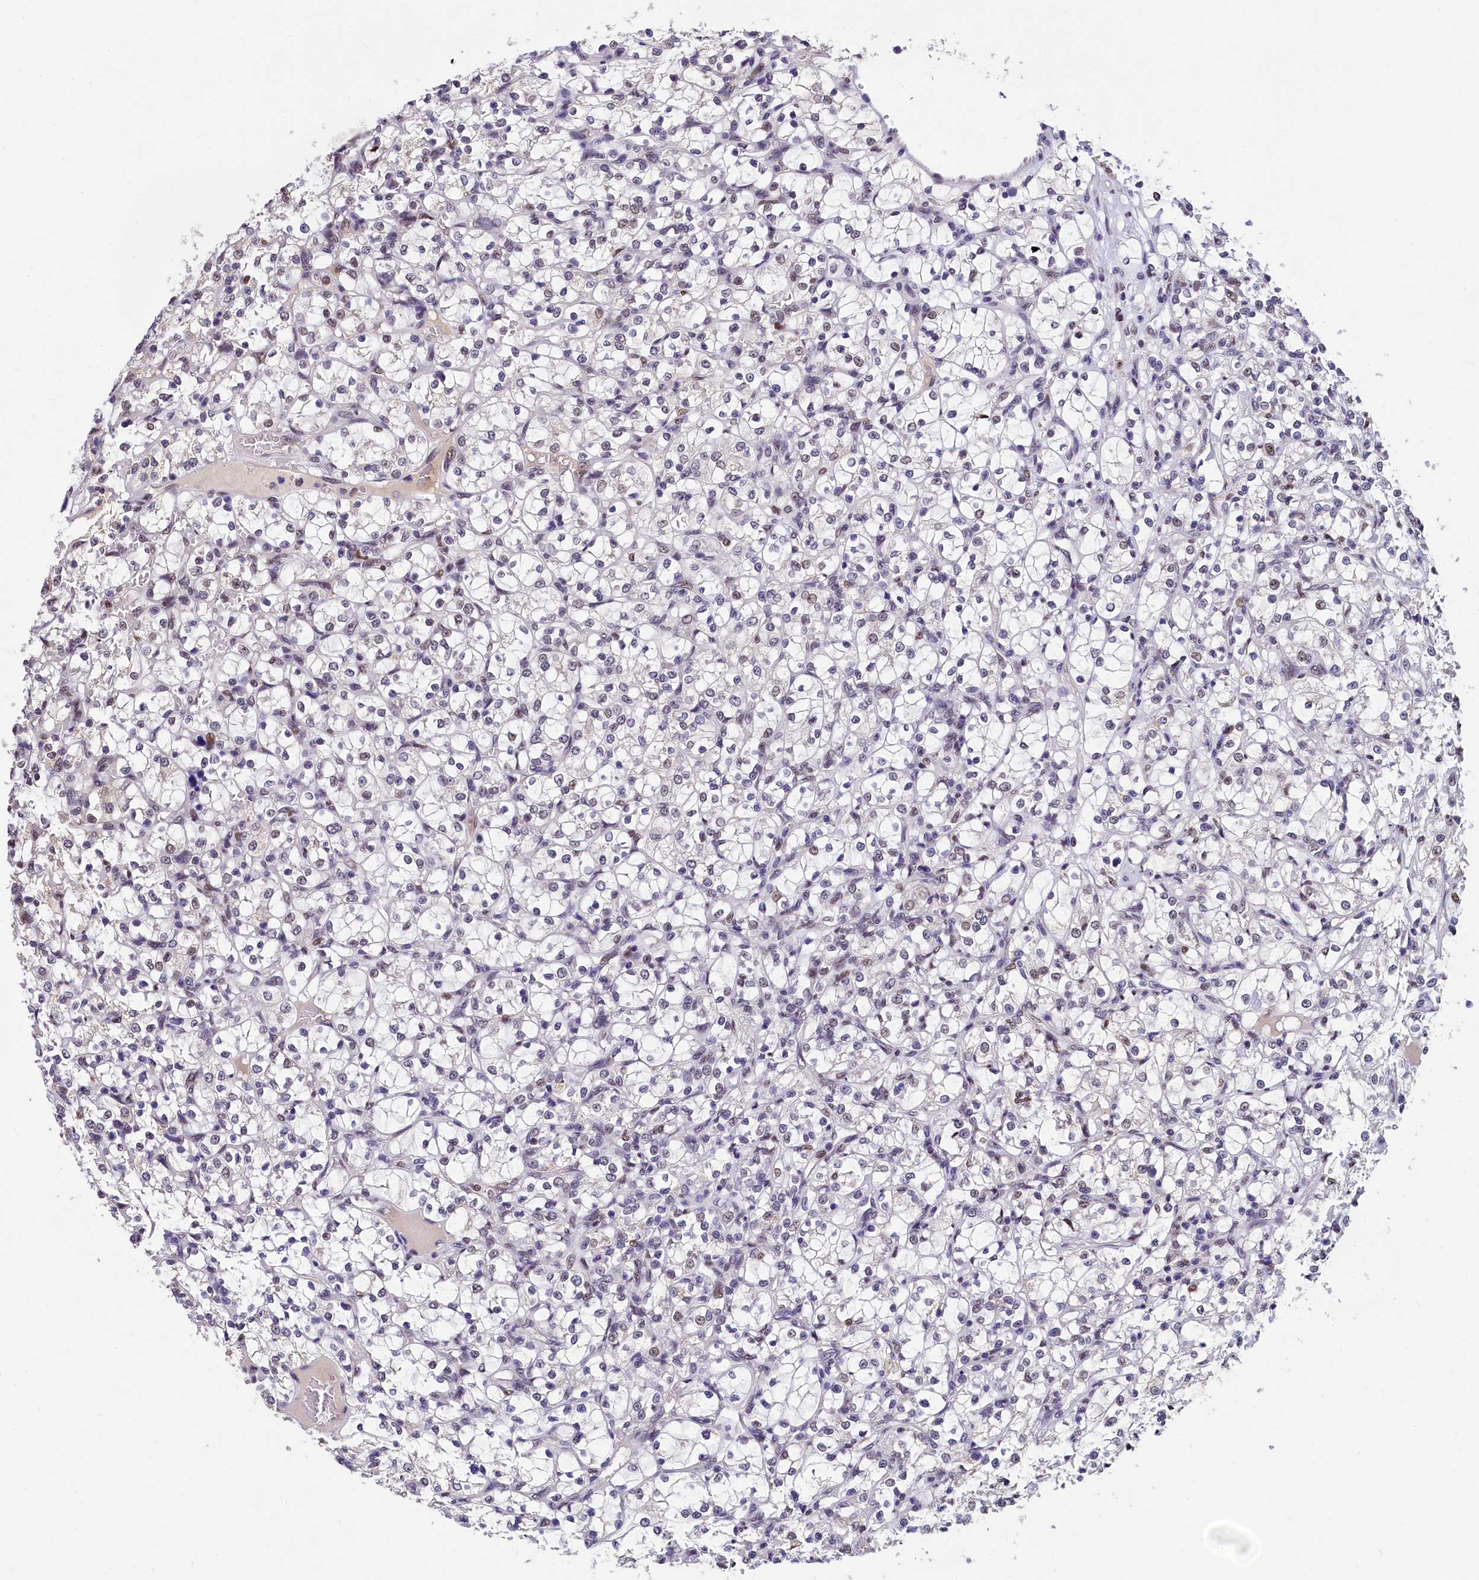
{"staining": {"intensity": "negative", "quantity": "none", "location": "none"}, "tissue": "renal cancer", "cell_type": "Tumor cells", "image_type": "cancer", "snomed": [{"axis": "morphology", "description": "Adenocarcinoma, NOS"}, {"axis": "topography", "description": "Kidney"}], "caption": "The IHC photomicrograph has no significant positivity in tumor cells of renal adenocarcinoma tissue. (DAB (3,3'-diaminobenzidine) immunohistochemistry (IHC) visualized using brightfield microscopy, high magnification).", "gene": "HECTD4", "patient": {"sex": "female", "age": 69}}